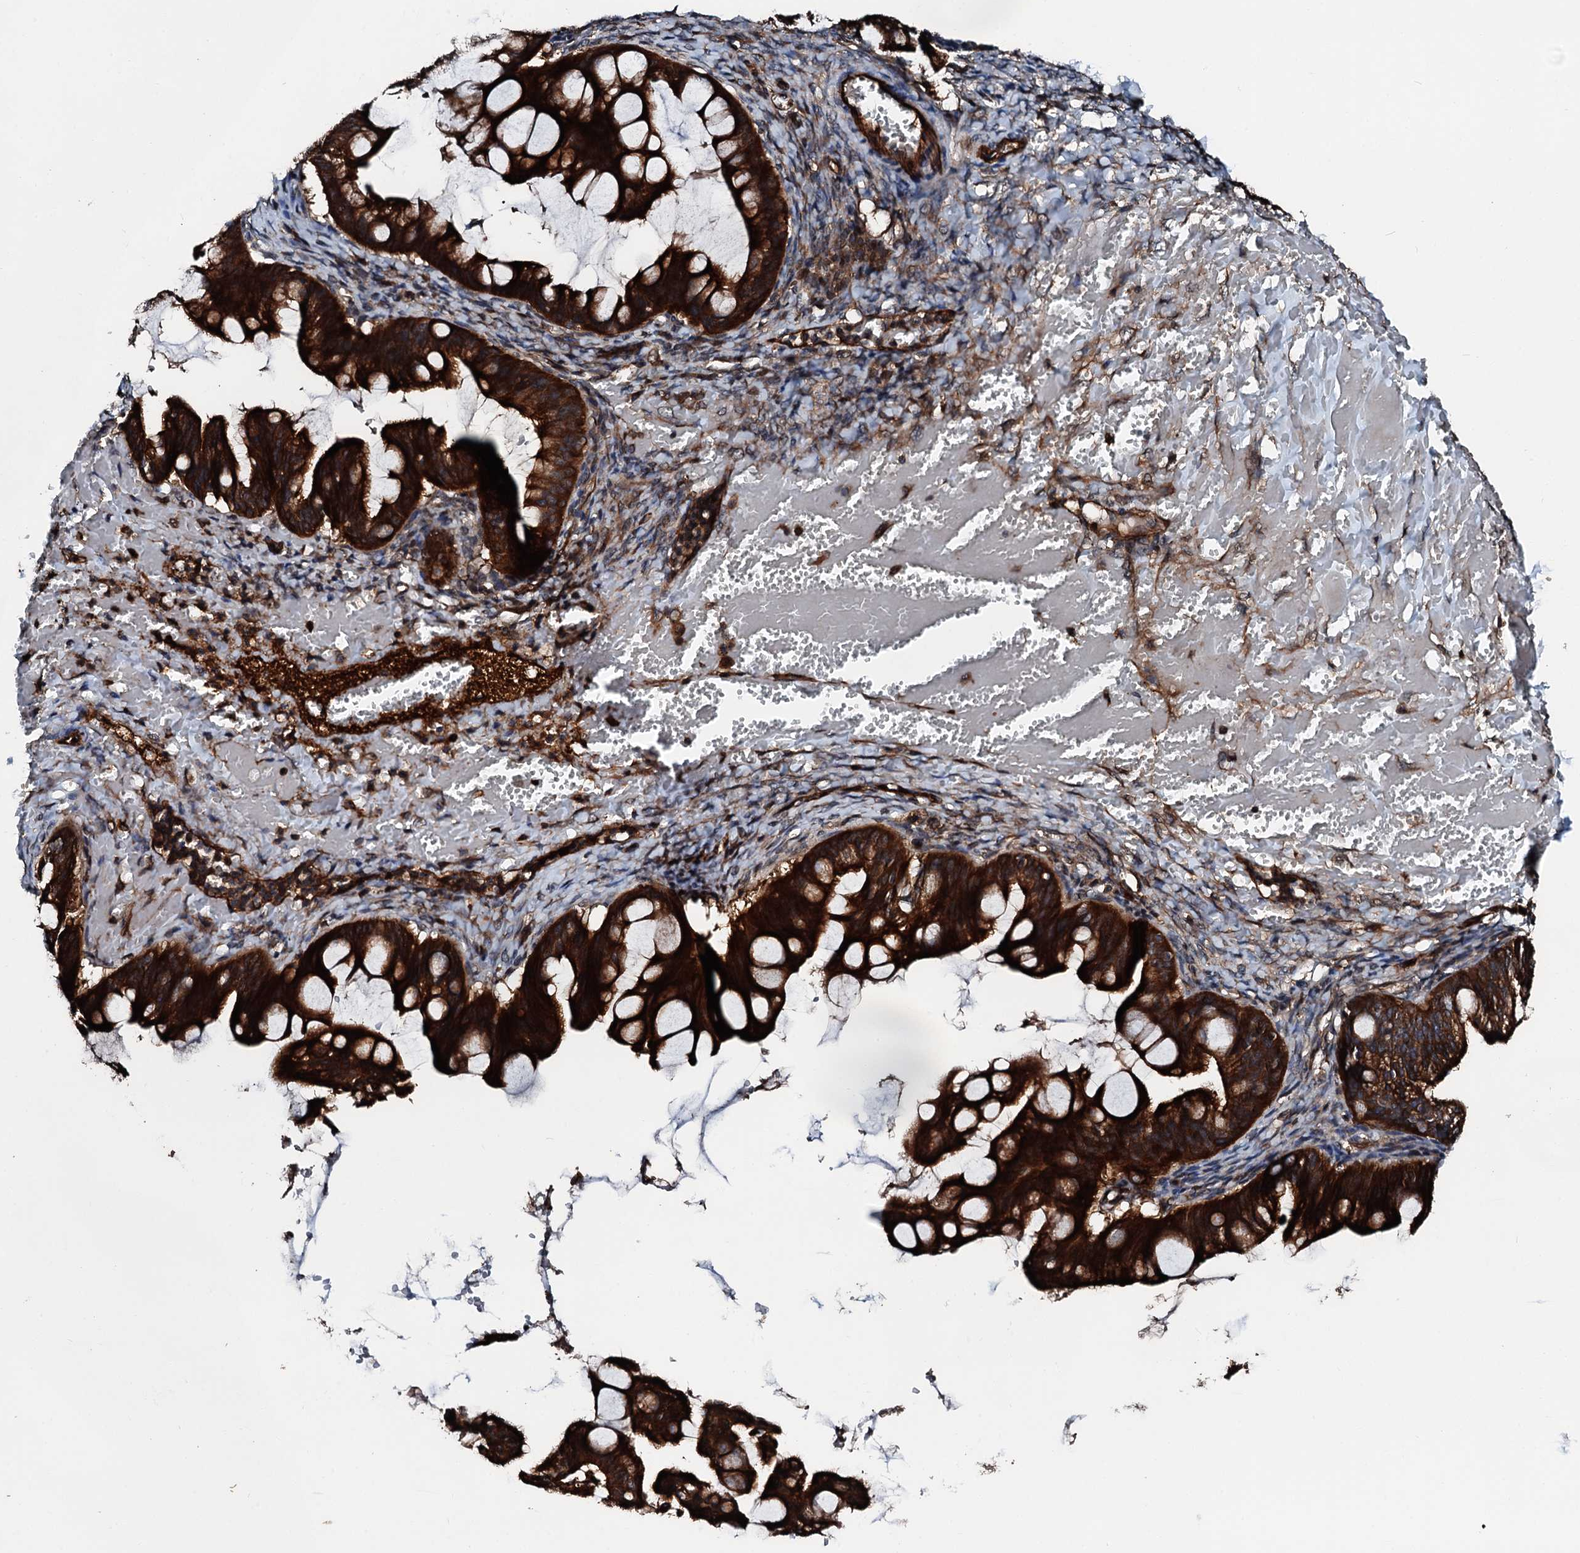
{"staining": {"intensity": "strong", "quantity": ">75%", "location": "cytoplasmic/membranous"}, "tissue": "ovarian cancer", "cell_type": "Tumor cells", "image_type": "cancer", "snomed": [{"axis": "morphology", "description": "Cystadenocarcinoma, mucinous, NOS"}, {"axis": "topography", "description": "Ovary"}], "caption": "Immunohistochemistry (IHC) (DAB) staining of mucinous cystadenocarcinoma (ovarian) reveals strong cytoplasmic/membranous protein staining in approximately >75% of tumor cells. The staining is performed using DAB brown chromogen to label protein expression. The nuclei are counter-stained blue using hematoxylin.", "gene": "FGD4", "patient": {"sex": "female", "age": 73}}